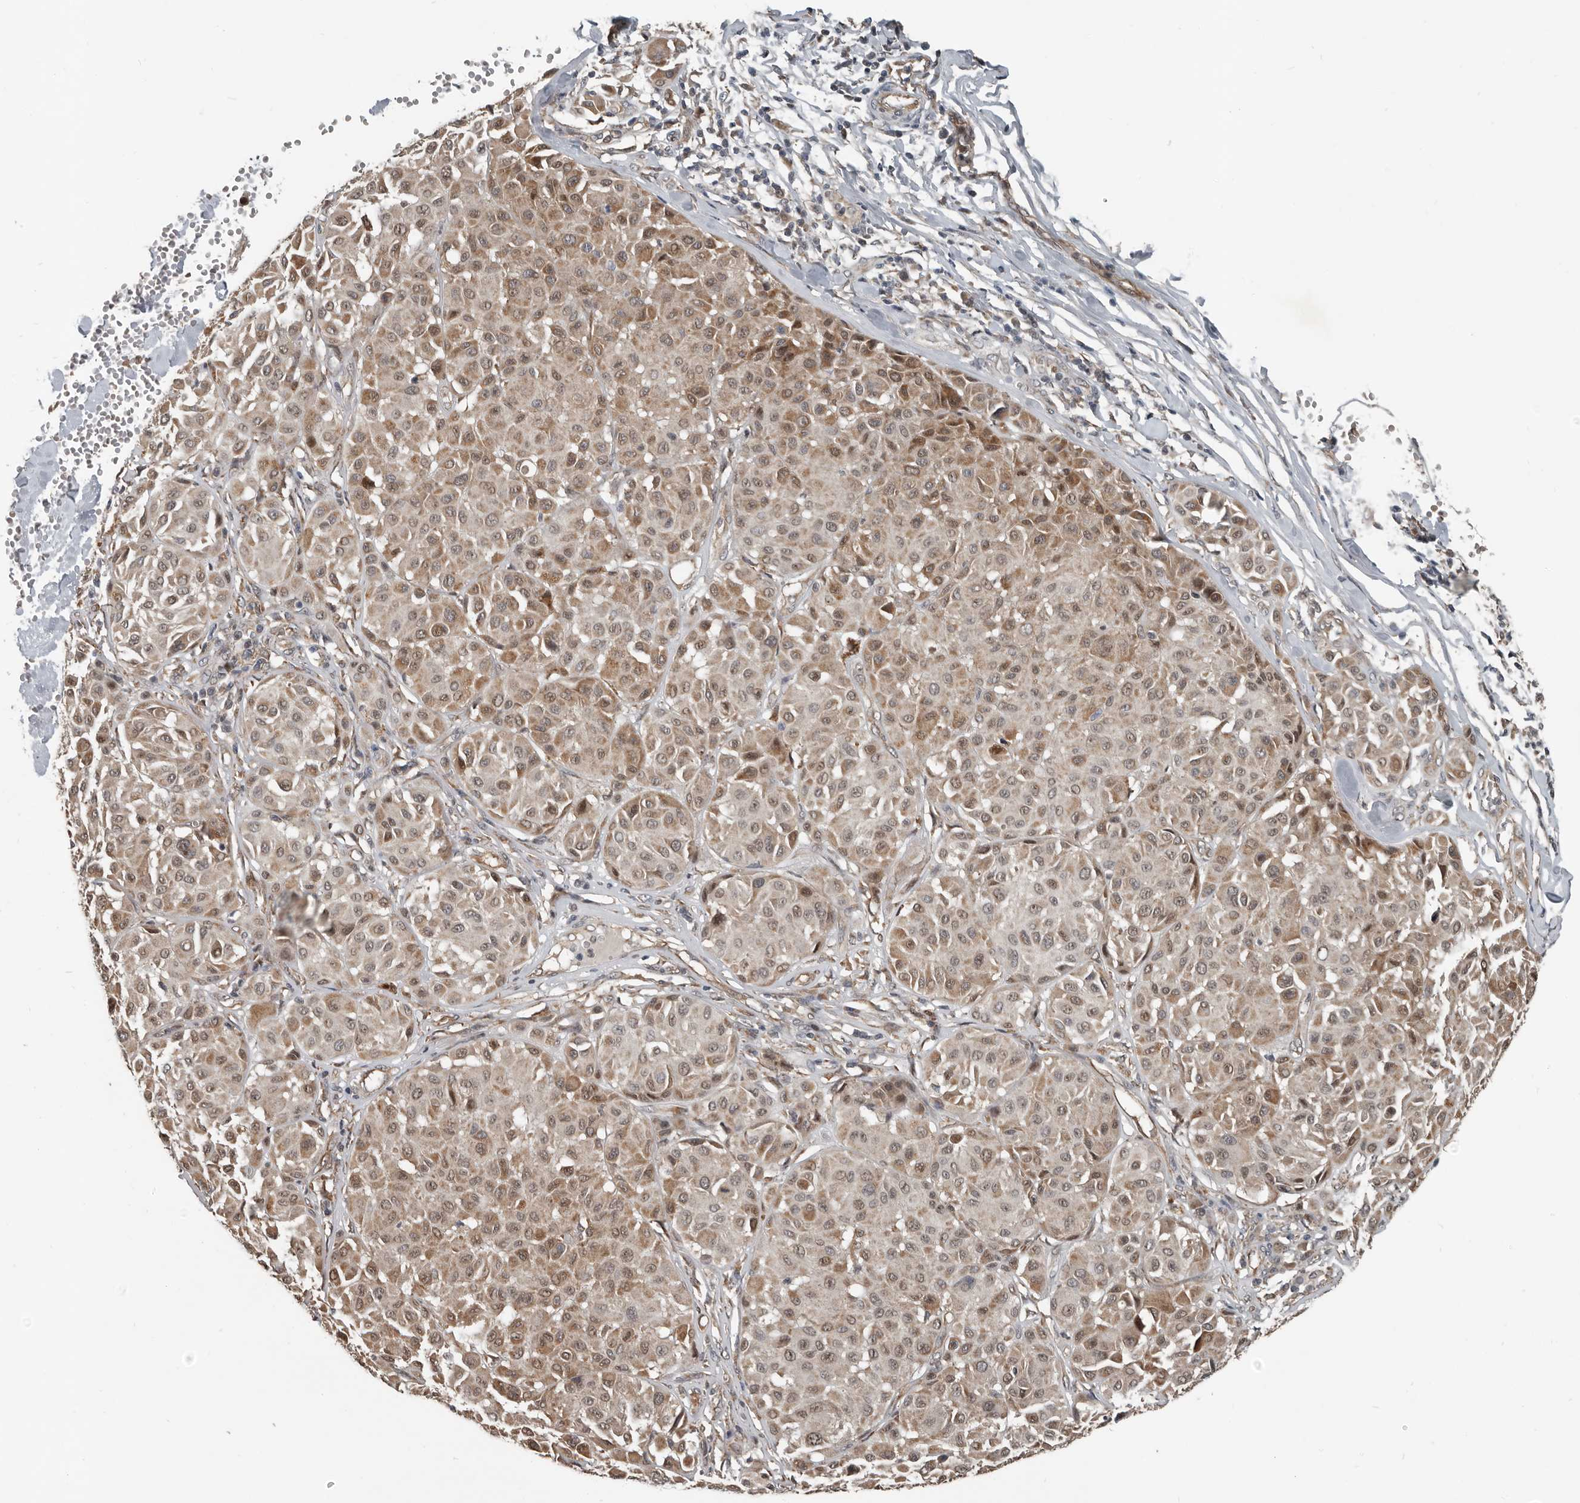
{"staining": {"intensity": "moderate", "quantity": ">75%", "location": "cytoplasmic/membranous,nuclear"}, "tissue": "melanoma", "cell_type": "Tumor cells", "image_type": "cancer", "snomed": [{"axis": "morphology", "description": "Malignant melanoma, Metastatic site"}, {"axis": "topography", "description": "Soft tissue"}], "caption": "Tumor cells display medium levels of moderate cytoplasmic/membranous and nuclear staining in about >75% of cells in human malignant melanoma (metastatic site).", "gene": "YOD1", "patient": {"sex": "male", "age": 41}}